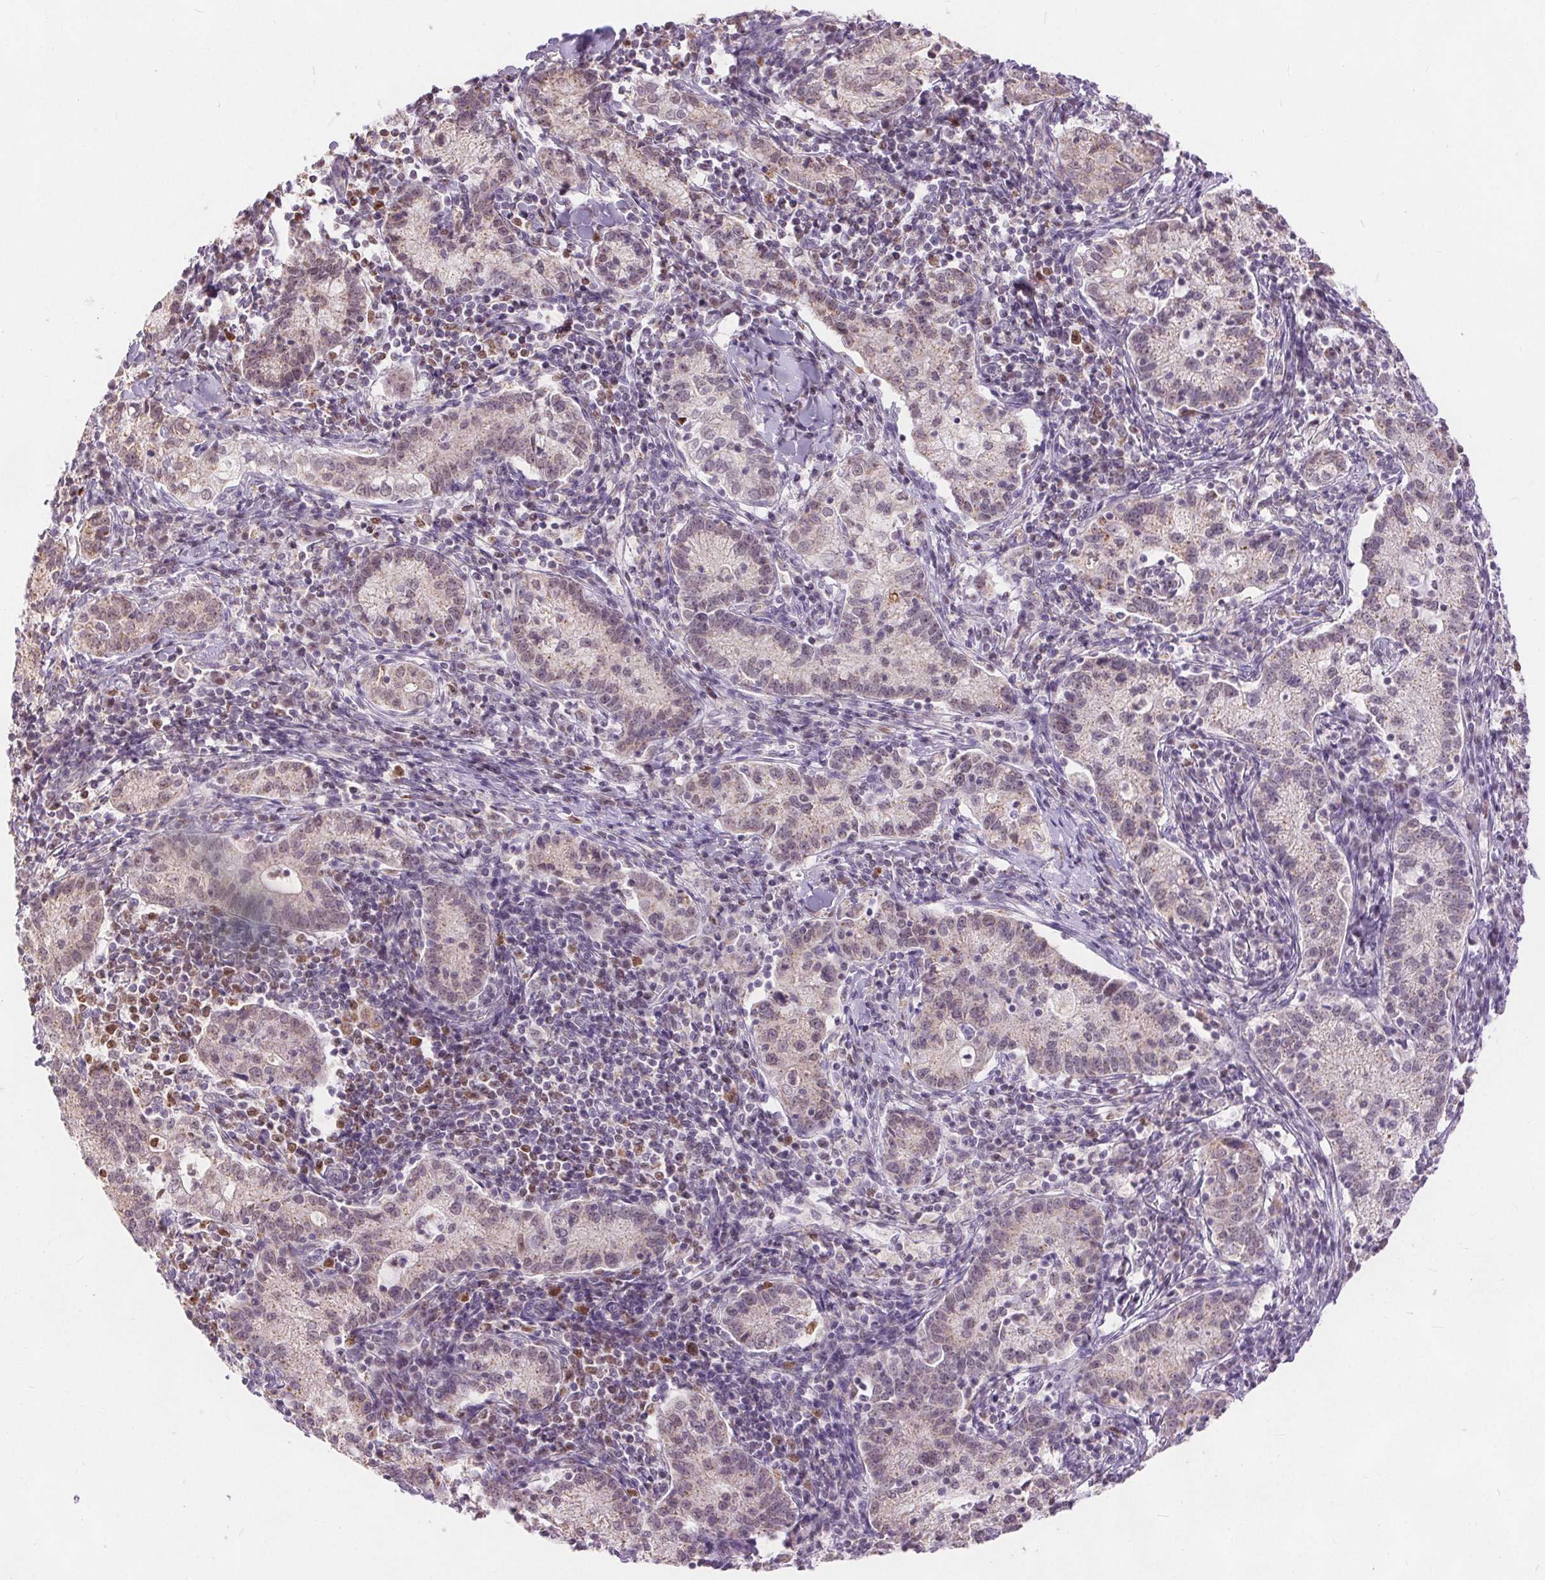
{"staining": {"intensity": "weak", "quantity": "25%-75%", "location": "cytoplasmic/membranous"}, "tissue": "cervical cancer", "cell_type": "Tumor cells", "image_type": "cancer", "snomed": [{"axis": "morphology", "description": "Normal tissue, NOS"}, {"axis": "morphology", "description": "Adenocarcinoma, NOS"}, {"axis": "topography", "description": "Cervix"}], "caption": "Protein expression analysis of cervical cancer (adenocarcinoma) demonstrates weak cytoplasmic/membranous positivity in approximately 25%-75% of tumor cells.", "gene": "POU2F2", "patient": {"sex": "female", "age": 44}}